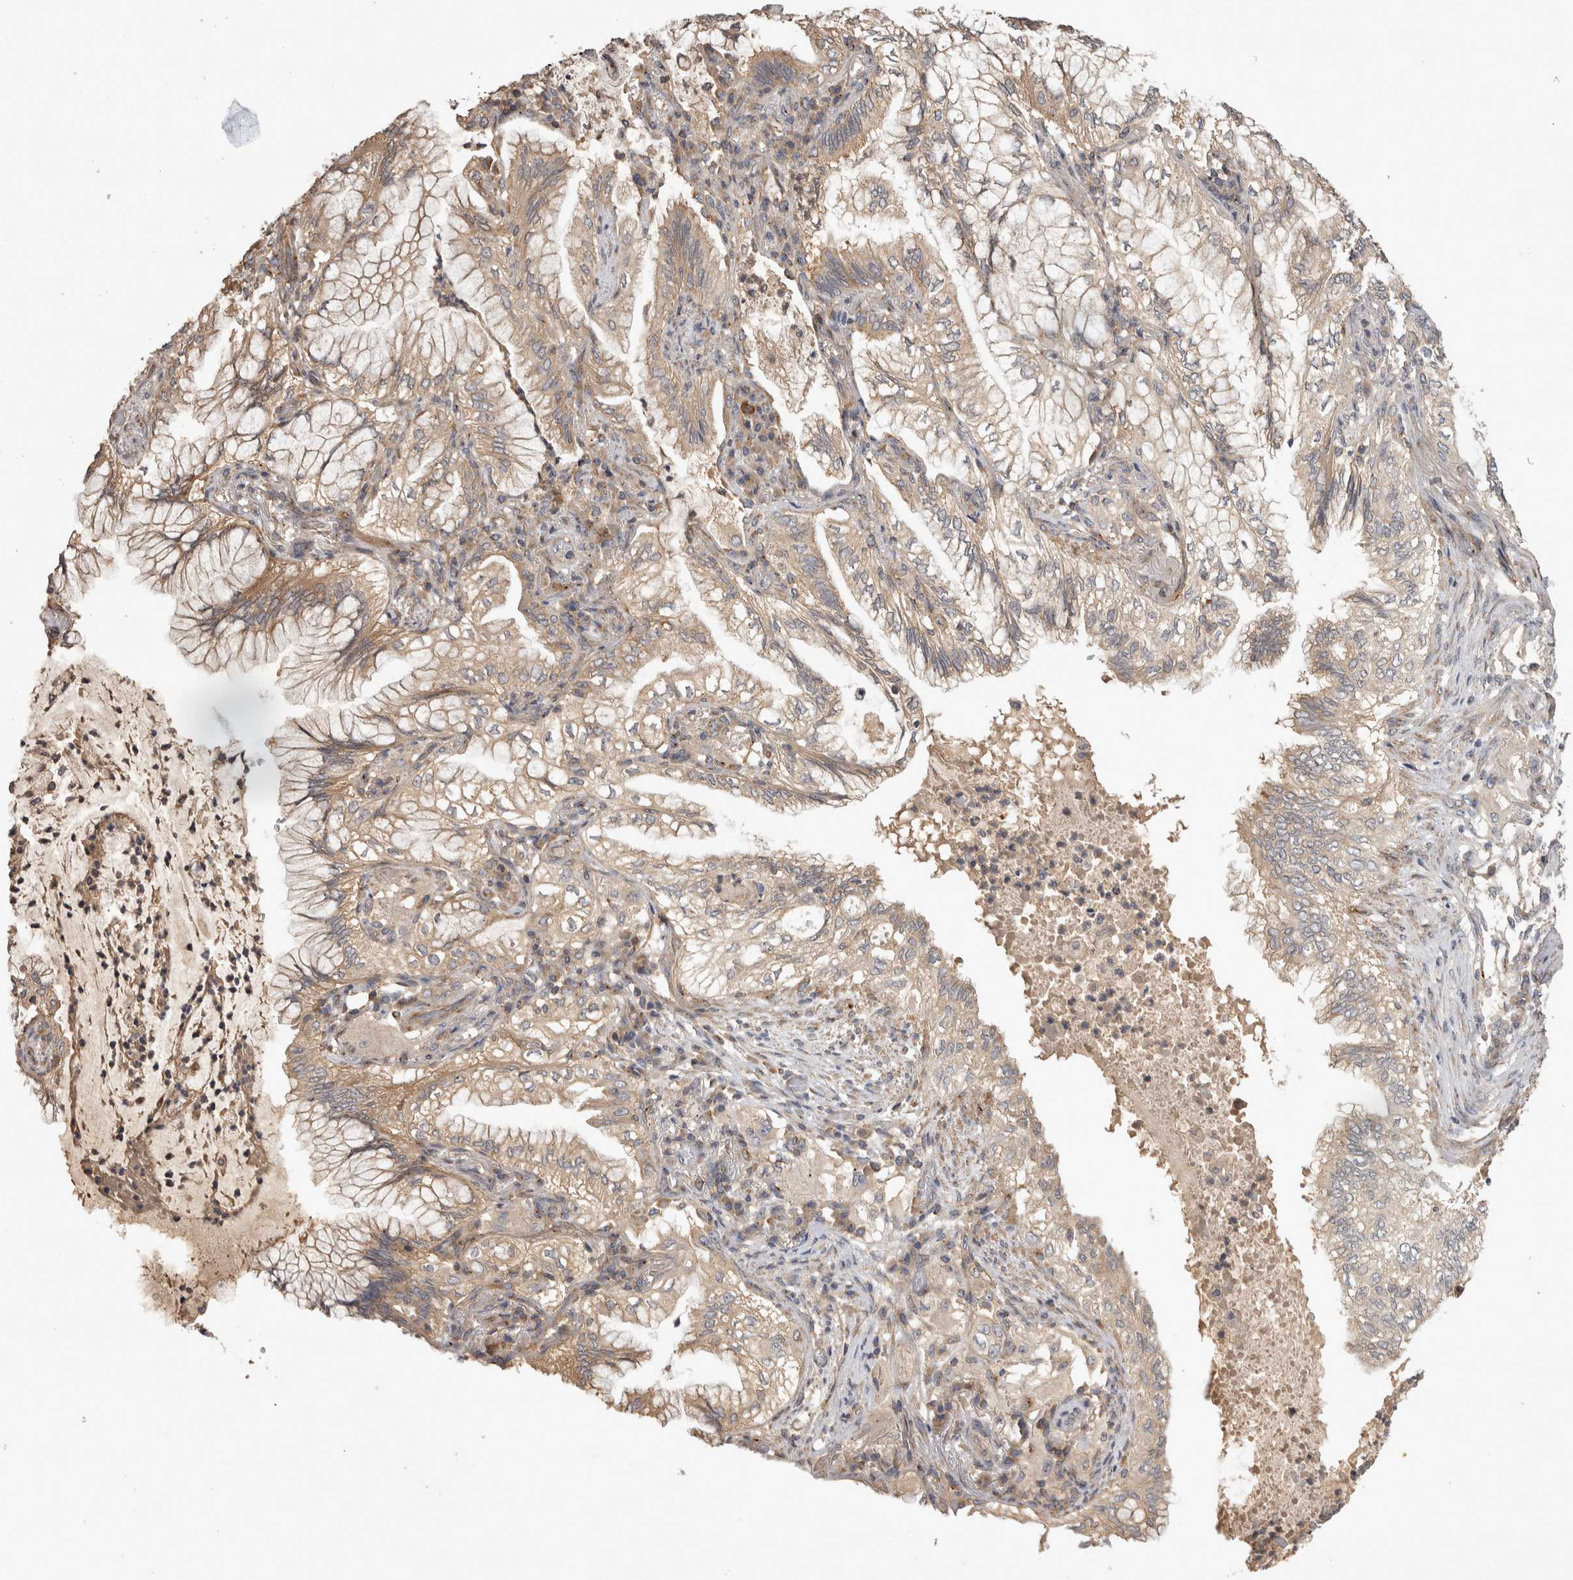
{"staining": {"intensity": "moderate", "quantity": ">75%", "location": "cytoplasmic/membranous"}, "tissue": "lung cancer", "cell_type": "Tumor cells", "image_type": "cancer", "snomed": [{"axis": "morphology", "description": "Adenocarcinoma, NOS"}, {"axis": "topography", "description": "Lung"}], "caption": "Immunohistochemistry (IHC) (DAB) staining of lung cancer reveals moderate cytoplasmic/membranous protein positivity in about >75% of tumor cells.", "gene": "IFRD1", "patient": {"sex": "female", "age": 70}}